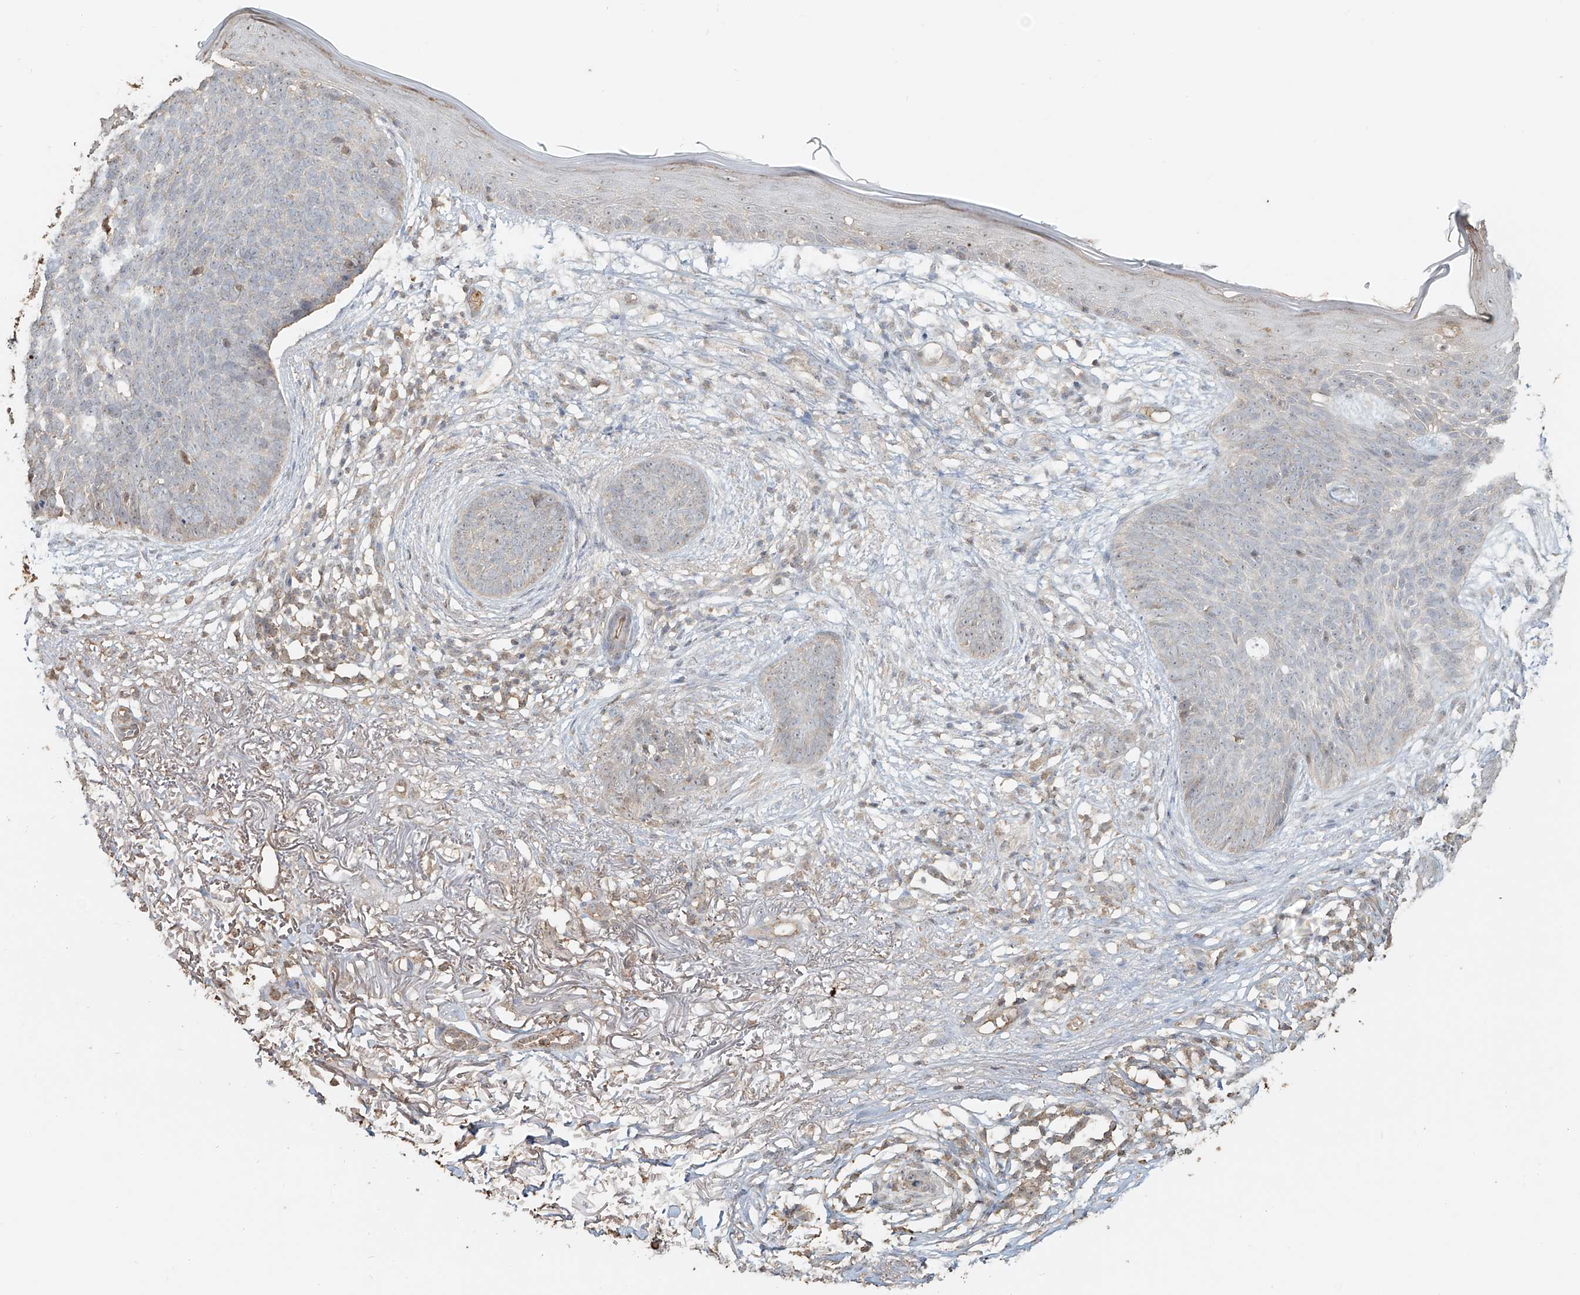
{"staining": {"intensity": "negative", "quantity": "none", "location": "none"}, "tissue": "skin cancer", "cell_type": "Tumor cells", "image_type": "cancer", "snomed": [{"axis": "morphology", "description": "Basal cell carcinoma"}, {"axis": "topography", "description": "Skin"}], "caption": "Immunohistochemistry photomicrograph of human skin cancer (basal cell carcinoma) stained for a protein (brown), which reveals no staining in tumor cells.", "gene": "NPHS1", "patient": {"sex": "female", "age": 70}}